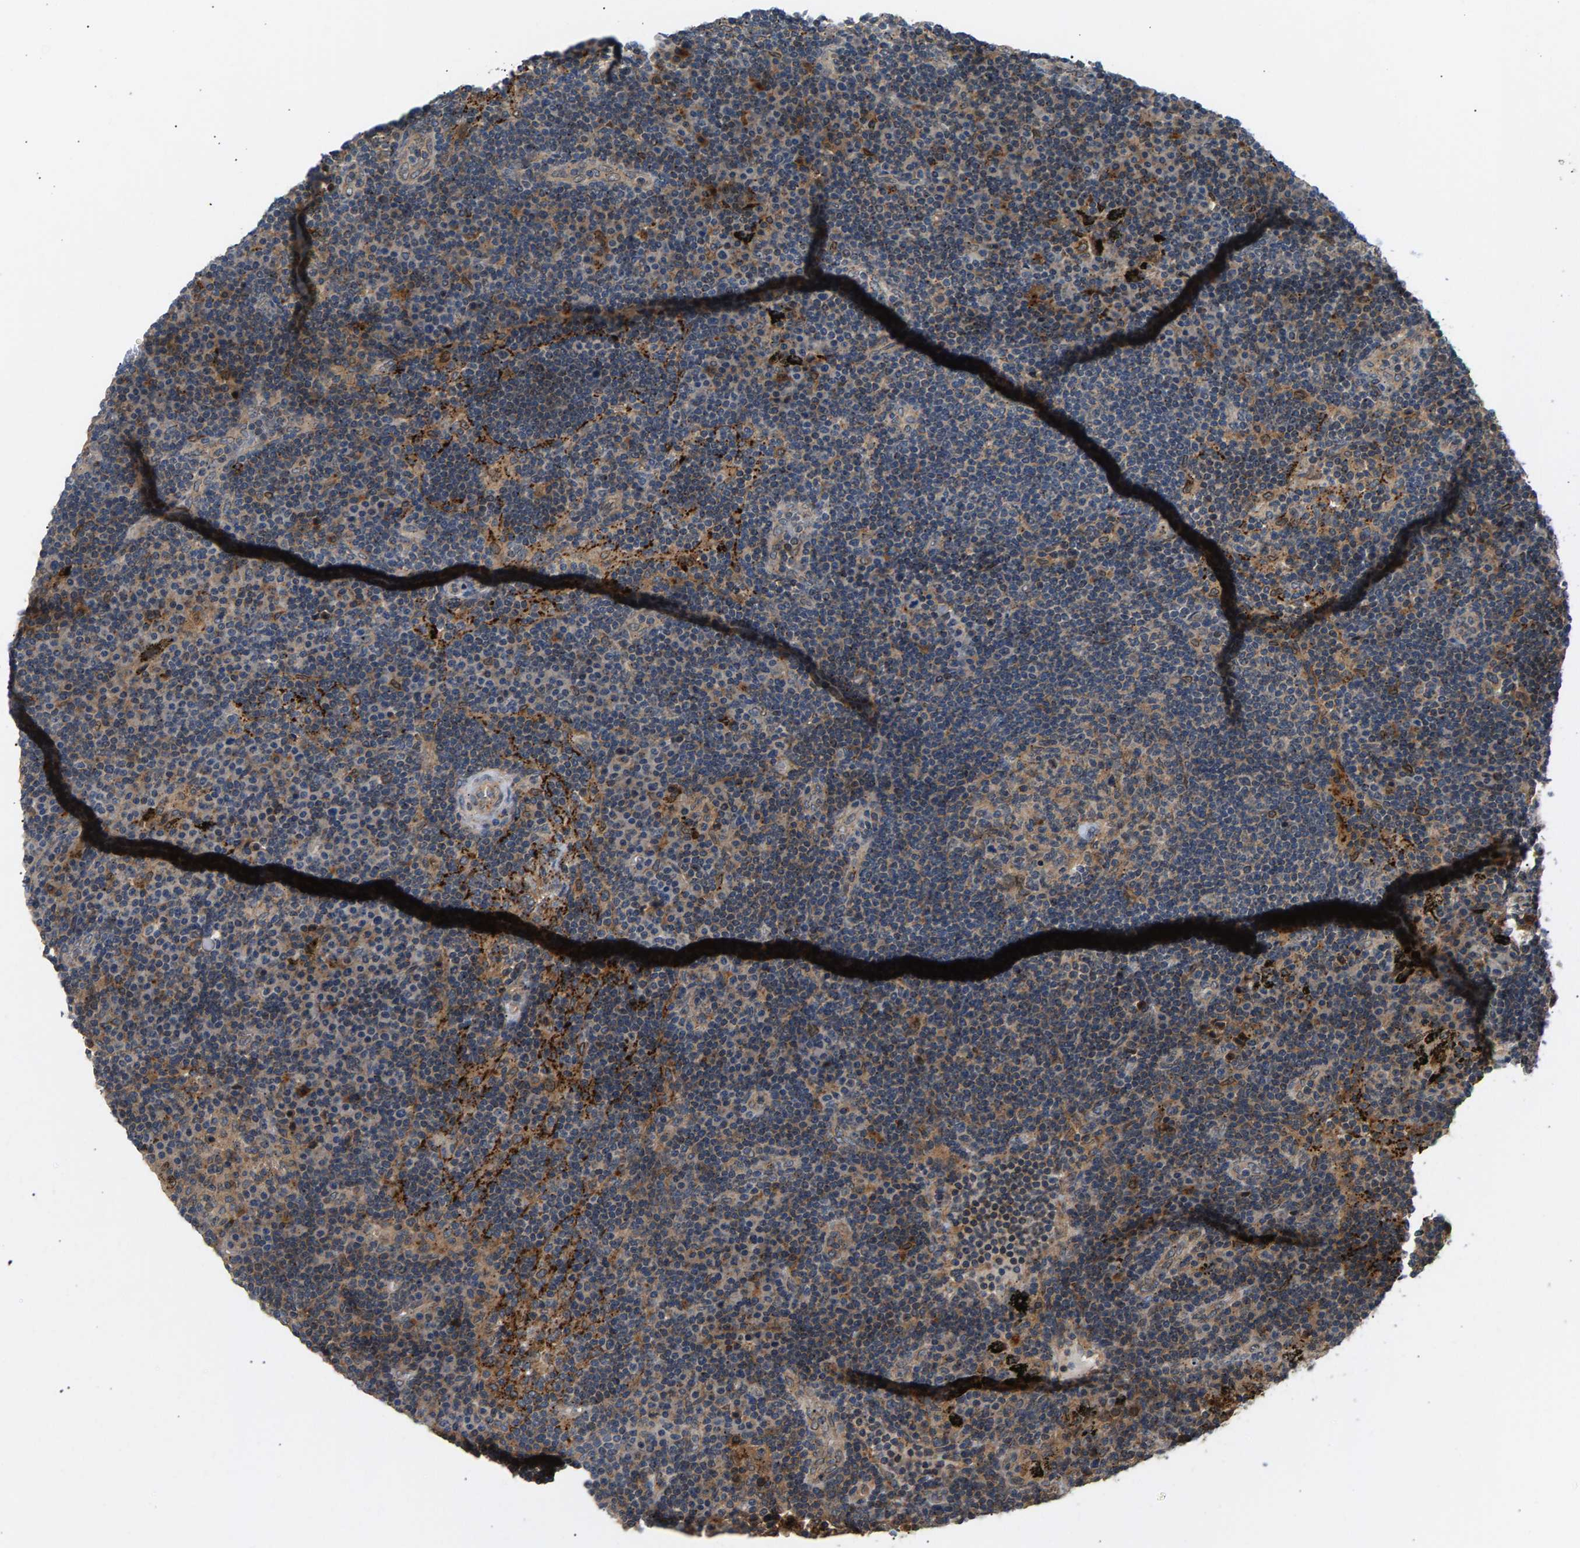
{"staining": {"intensity": "moderate", "quantity": ">75%", "location": "cytoplasmic/membranous"}, "tissue": "lymph node", "cell_type": "Germinal center cells", "image_type": "normal", "snomed": [{"axis": "morphology", "description": "Normal tissue, NOS"}, {"axis": "morphology", "description": "Squamous cell carcinoma, metastatic, NOS"}, {"axis": "topography", "description": "Lymph node"}], "caption": "Normal lymph node exhibits moderate cytoplasmic/membranous positivity in about >75% of germinal center cells The staining is performed using DAB brown chromogen to label protein expression. The nuclei are counter-stained blue using hematoxylin..", "gene": "MAP2K5", "patient": {"sex": "female", "age": 53}}